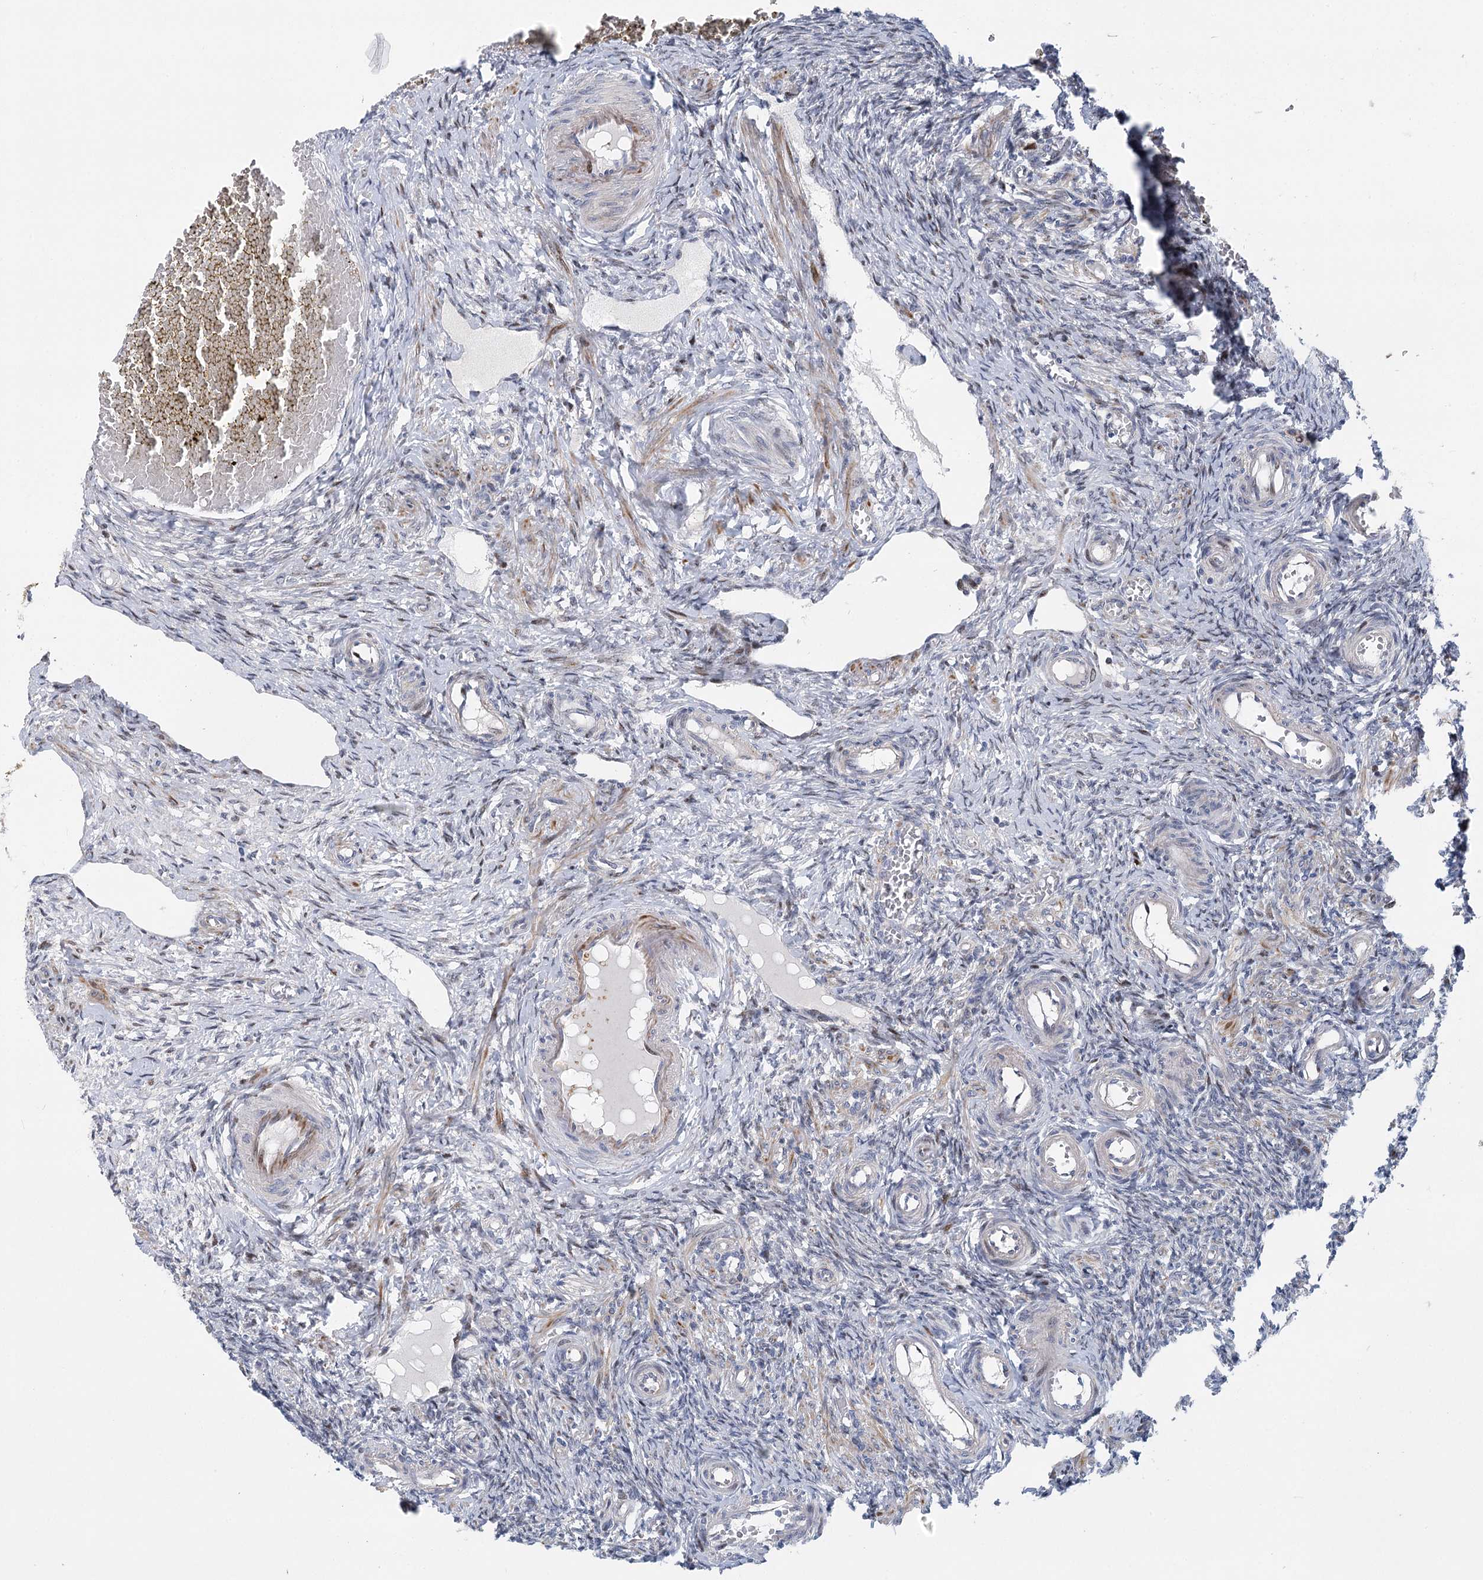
{"staining": {"intensity": "weak", "quantity": "<25%", "location": "cytoplasmic/membranous,nuclear"}, "tissue": "ovary", "cell_type": "Ovarian stroma cells", "image_type": "normal", "snomed": [{"axis": "morphology", "description": "Normal tissue, NOS"}, {"axis": "topography", "description": "Ovary"}], "caption": "Ovarian stroma cells show no significant staining in unremarkable ovary. (Stains: DAB (3,3'-diaminobenzidine) IHC with hematoxylin counter stain, Microscopy: brightfield microscopy at high magnification).", "gene": "CAMTA1", "patient": {"sex": "female", "age": 27}}